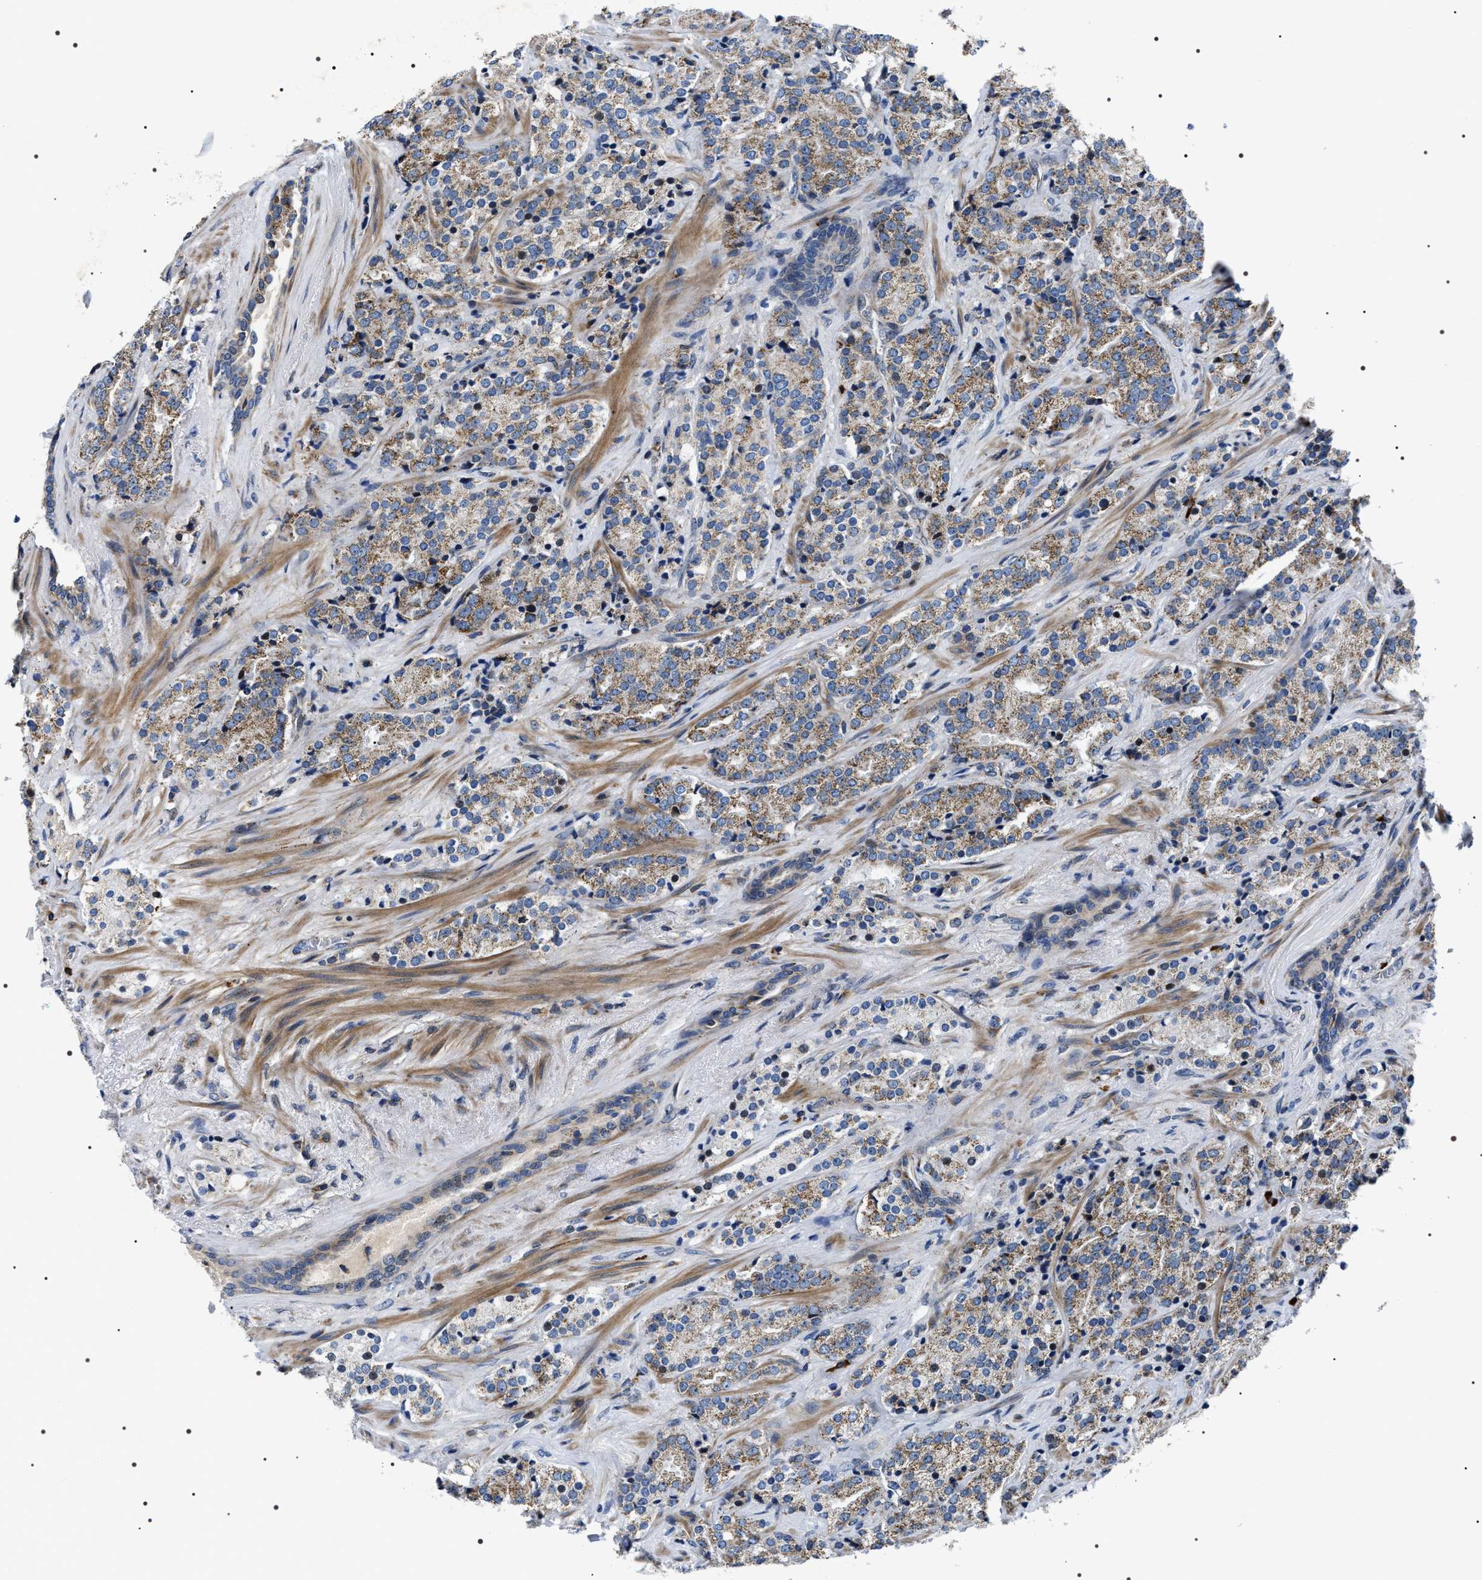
{"staining": {"intensity": "moderate", "quantity": ">75%", "location": "cytoplasmic/membranous"}, "tissue": "prostate cancer", "cell_type": "Tumor cells", "image_type": "cancer", "snomed": [{"axis": "morphology", "description": "Adenocarcinoma, High grade"}, {"axis": "topography", "description": "Prostate"}], "caption": "Protein staining of prostate cancer (adenocarcinoma (high-grade)) tissue exhibits moderate cytoplasmic/membranous staining in approximately >75% of tumor cells.", "gene": "NTMT1", "patient": {"sex": "male", "age": 71}}